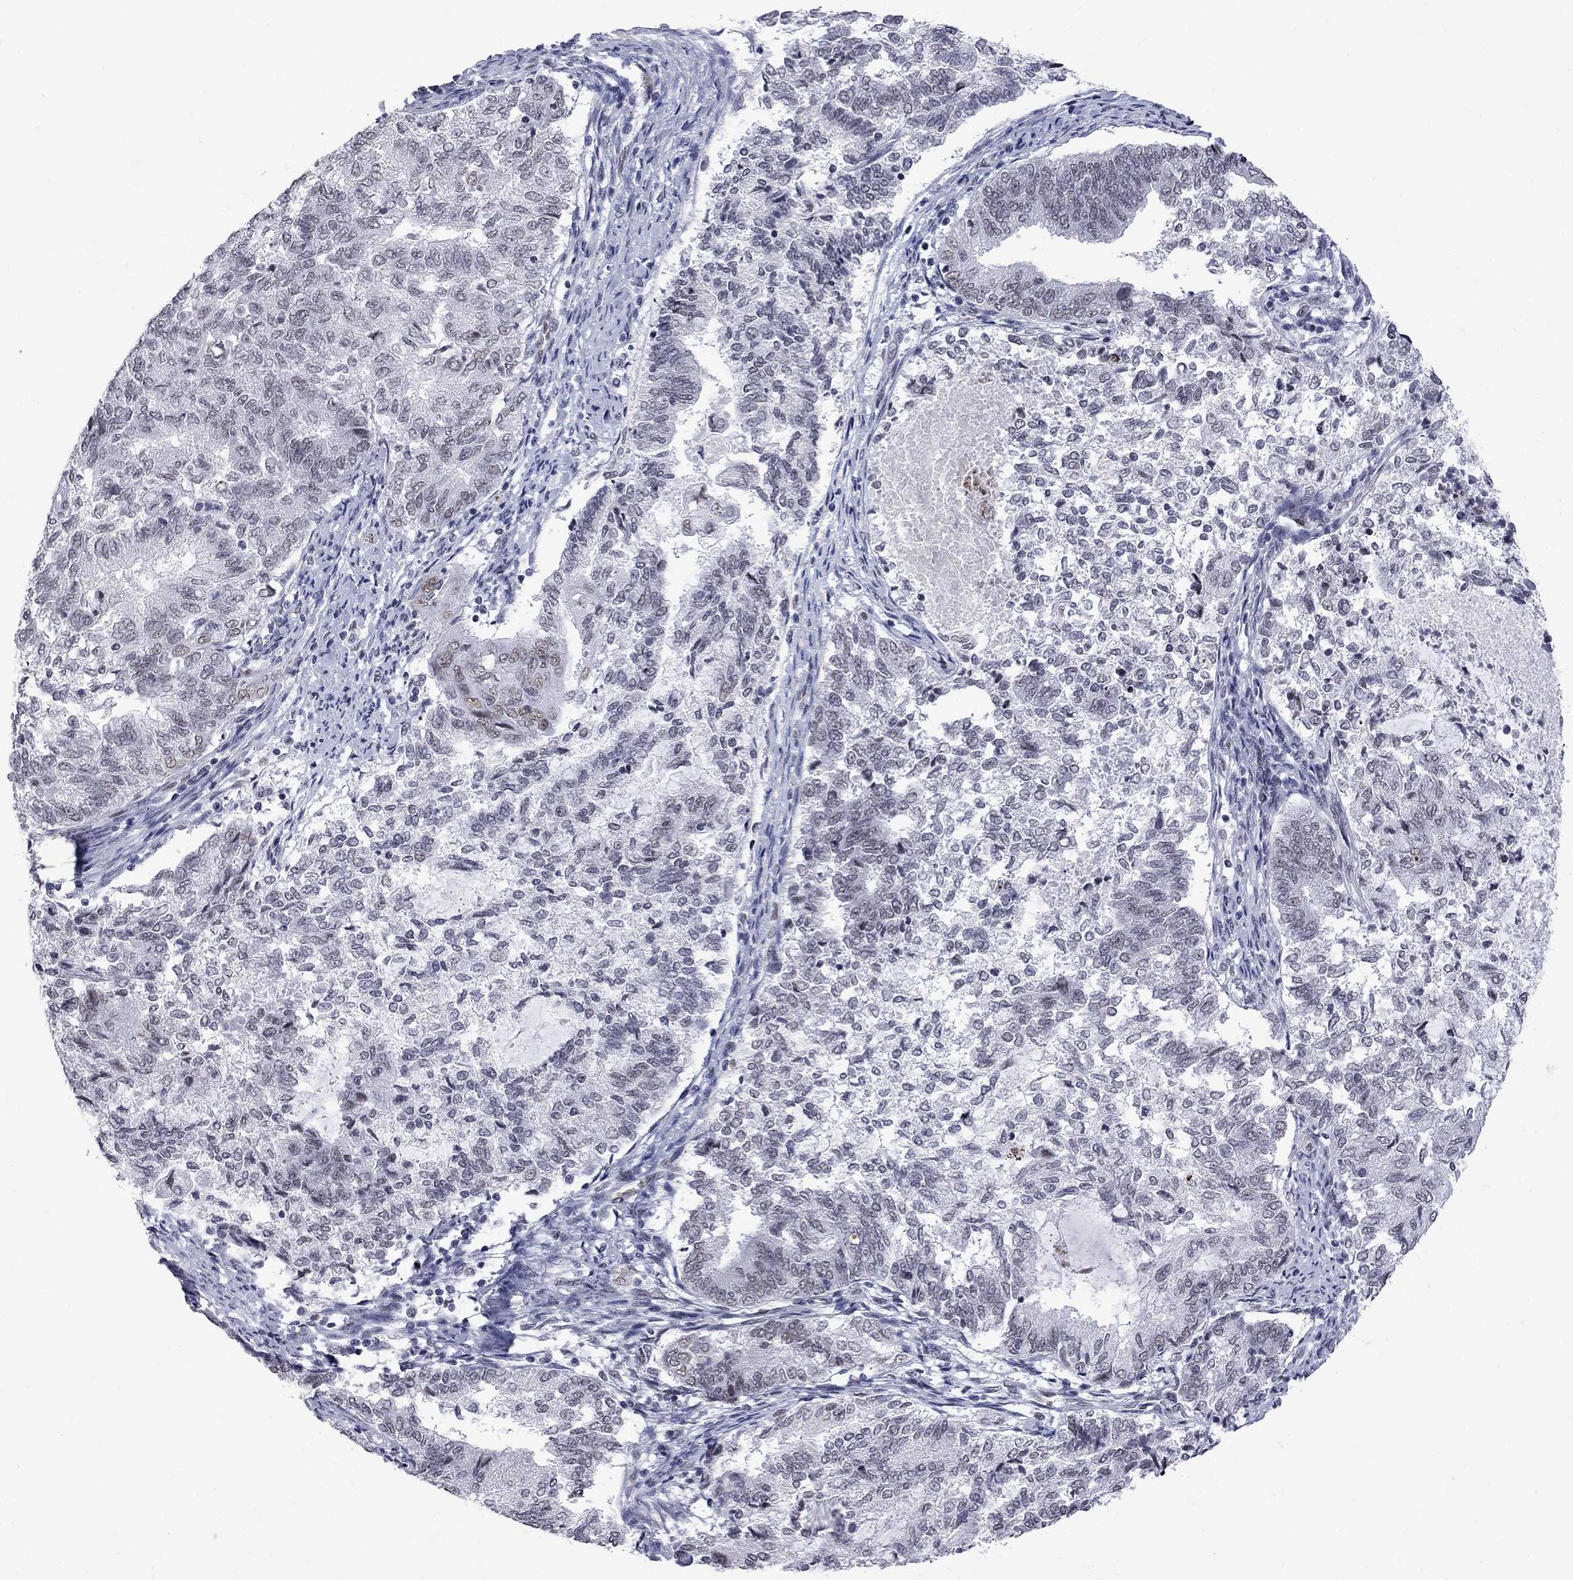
{"staining": {"intensity": "weak", "quantity": "<25%", "location": "nuclear"}, "tissue": "endometrial cancer", "cell_type": "Tumor cells", "image_type": "cancer", "snomed": [{"axis": "morphology", "description": "Adenocarcinoma, NOS"}, {"axis": "topography", "description": "Endometrium"}], "caption": "Endometrial cancer (adenocarcinoma) was stained to show a protein in brown. There is no significant staining in tumor cells. Brightfield microscopy of immunohistochemistry (IHC) stained with DAB (brown) and hematoxylin (blue), captured at high magnification.", "gene": "ZBTB47", "patient": {"sex": "female", "age": 65}}